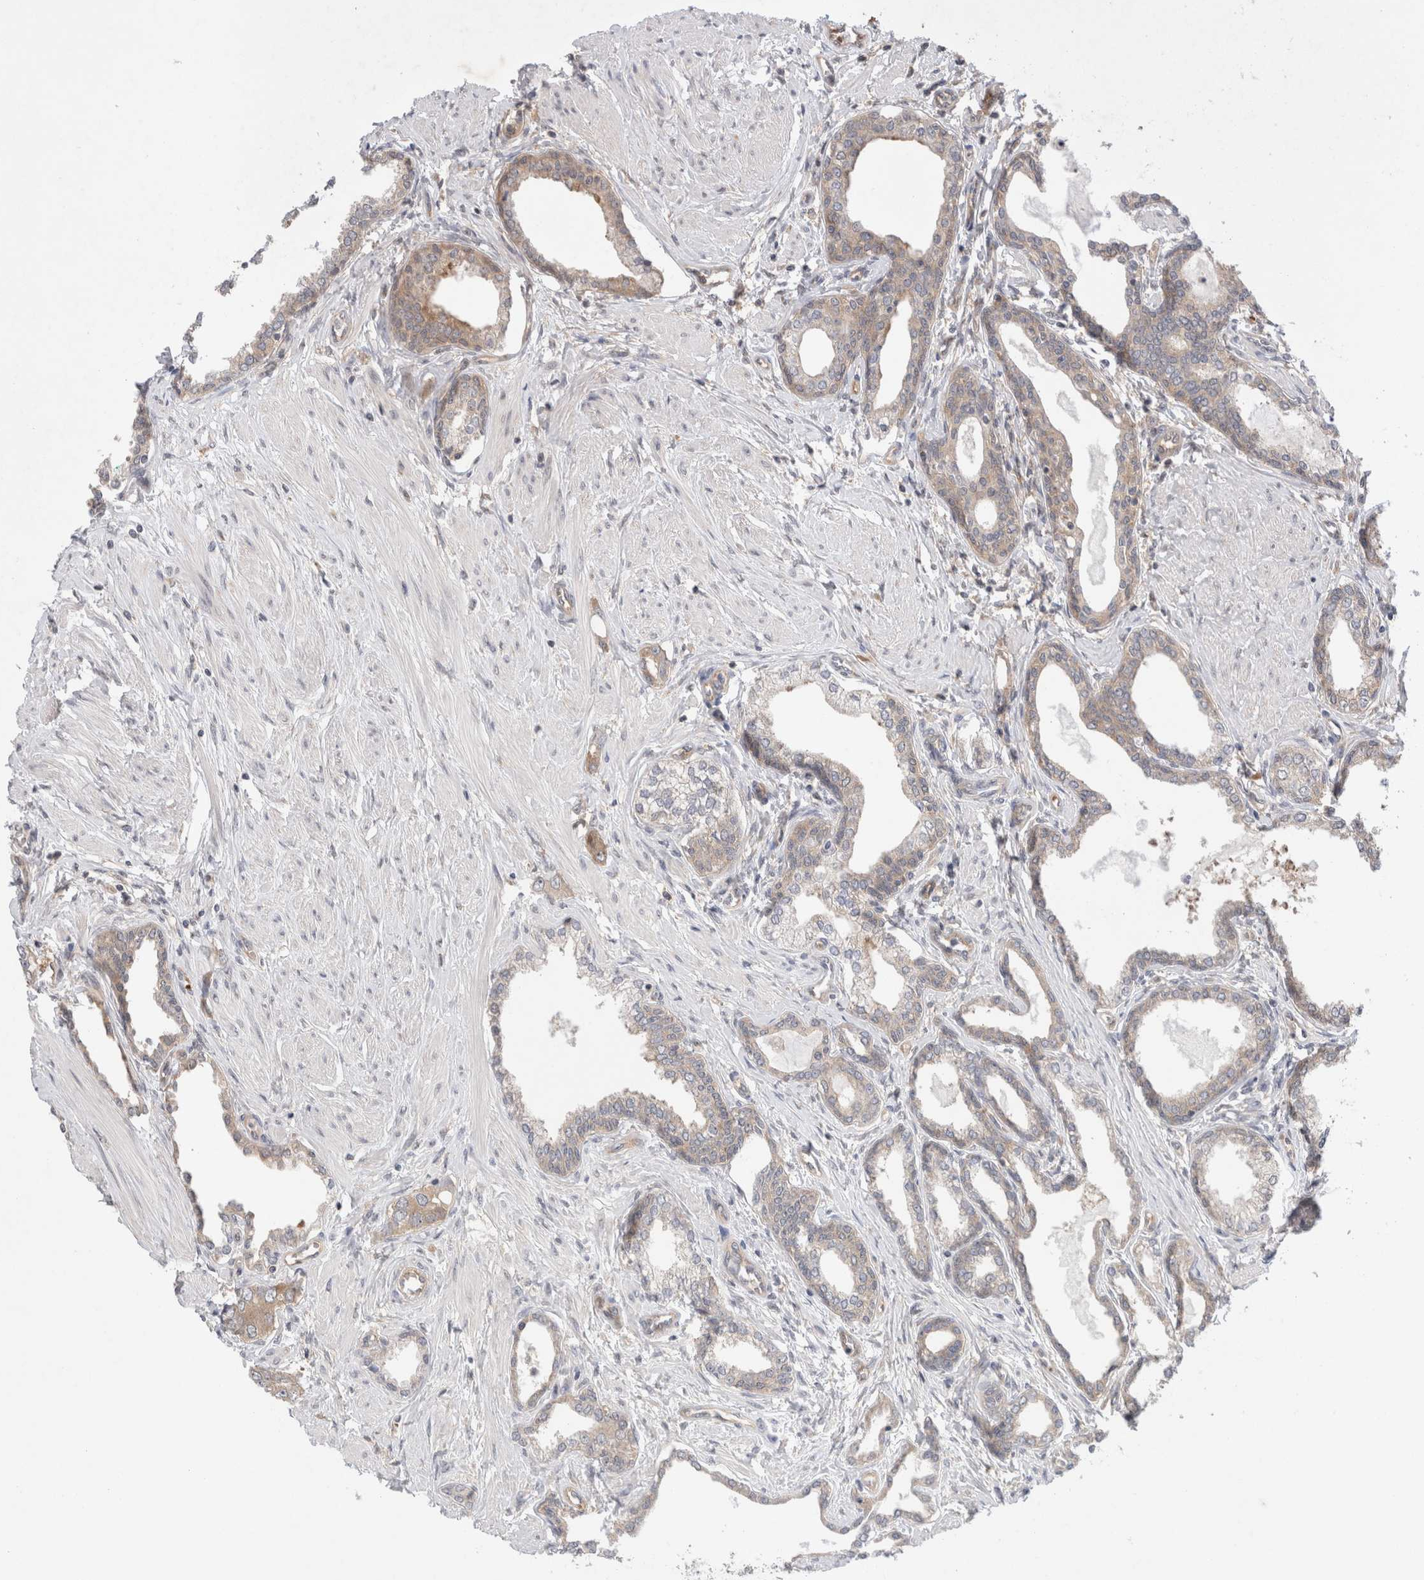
{"staining": {"intensity": "weak", "quantity": "25%-75%", "location": "cytoplasmic/membranous"}, "tissue": "prostate cancer", "cell_type": "Tumor cells", "image_type": "cancer", "snomed": [{"axis": "morphology", "description": "Adenocarcinoma, High grade"}, {"axis": "topography", "description": "Prostate"}], "caption": "Brown immunohistochemical staining in human prostate cancer exhibits weak cytoplasmic/membranous expression in approximately 25%-75% of tumor cells.", "gene": "EIF3E", "patient": {"sex": "male", "age": 52}}